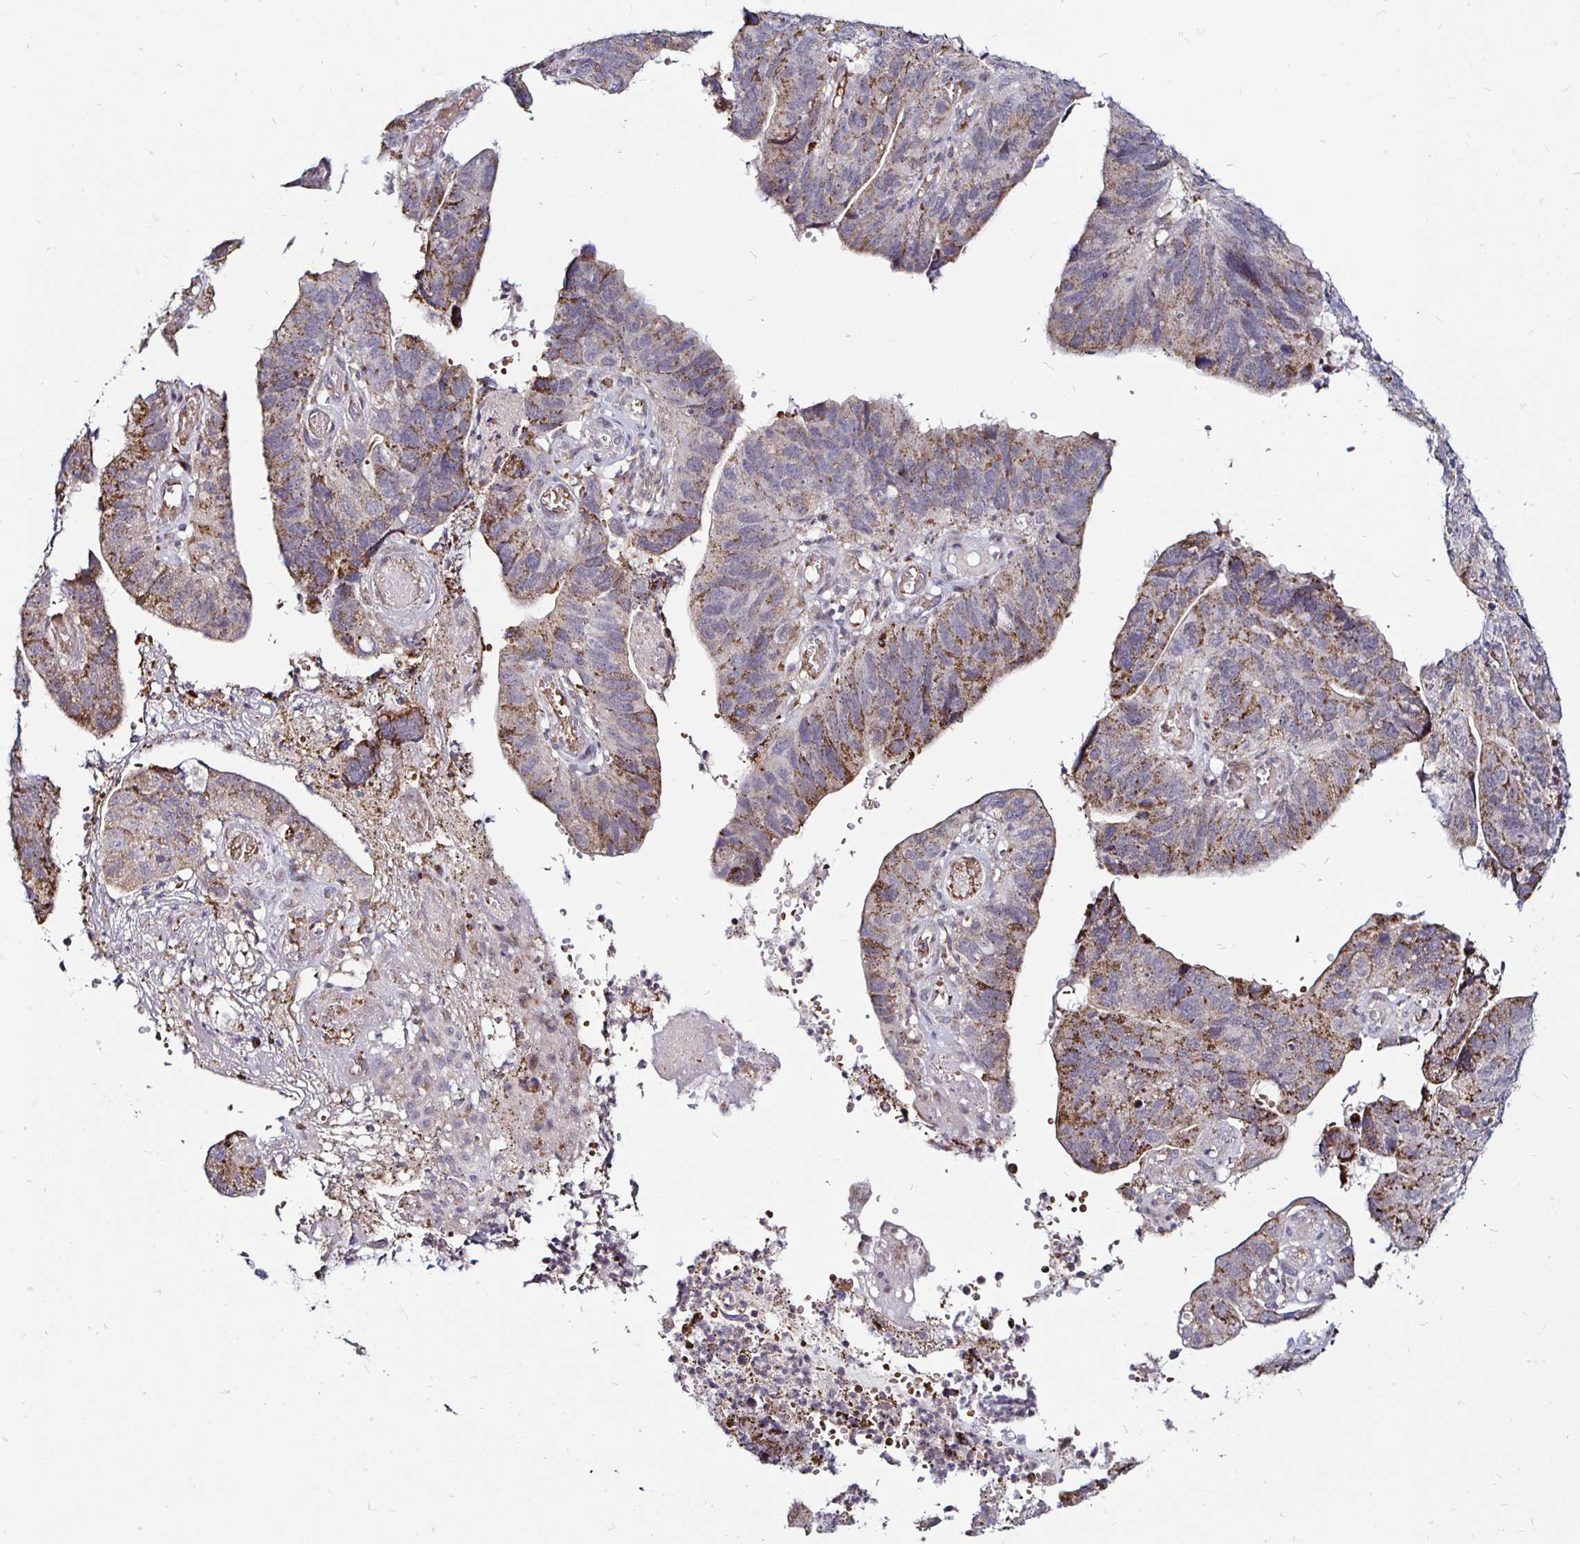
{"staining": {"intensity": "weak", "quantity": "25%-75%", "location": "cytoplasmic/membranous"}, "tissue": "stomach cancer", "cell_type": "Tumor cells", "image_type": "cancer", "snomed": [{"axis": "morphology", "description": "Adenocarcinoma, NOS"}, {"axis": "topography", "description": "Stomach"}], "caption": "Brown immunohistochemical staining in stomach cancer (adenocarcinoma) exhibits weak cytoplasmic/membranous expression in approximately 25%-75% of tumor cells.", "gene": "ATG3", "patient": {"sex": "male", "age": 59}}